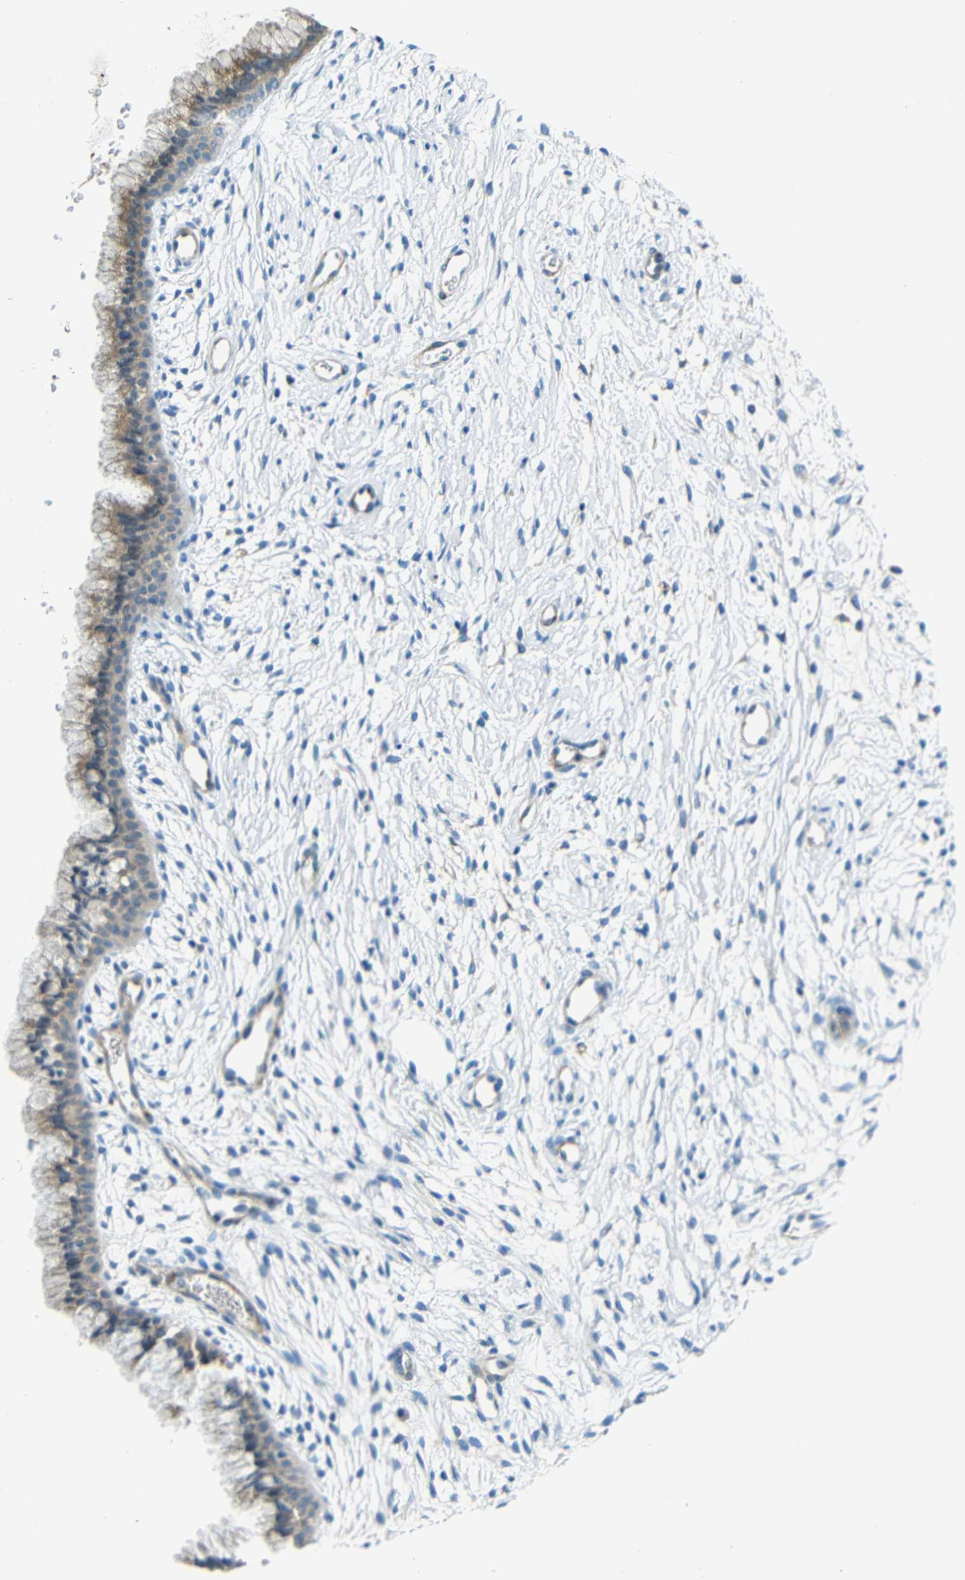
{"staining": {"intensity": "moderate", "quantity": "25%-75%", "location": "cytoplasmic/membranous"}, "tissue": "cervix", "cell_type": "Glandular cells", "image_type": "normal", "snomed": [{"axis": "morphology", "description": "Normal tissue, NOS"}, {"axis": "topography", "description": "Cervix"}], "caption": "Cervix stained for a protein exhibits moderate cytoplasmic/membranous positivity in glandular cells.", "gene": "CYP26B1", "patient": {"sex": "female", "age": 39}}